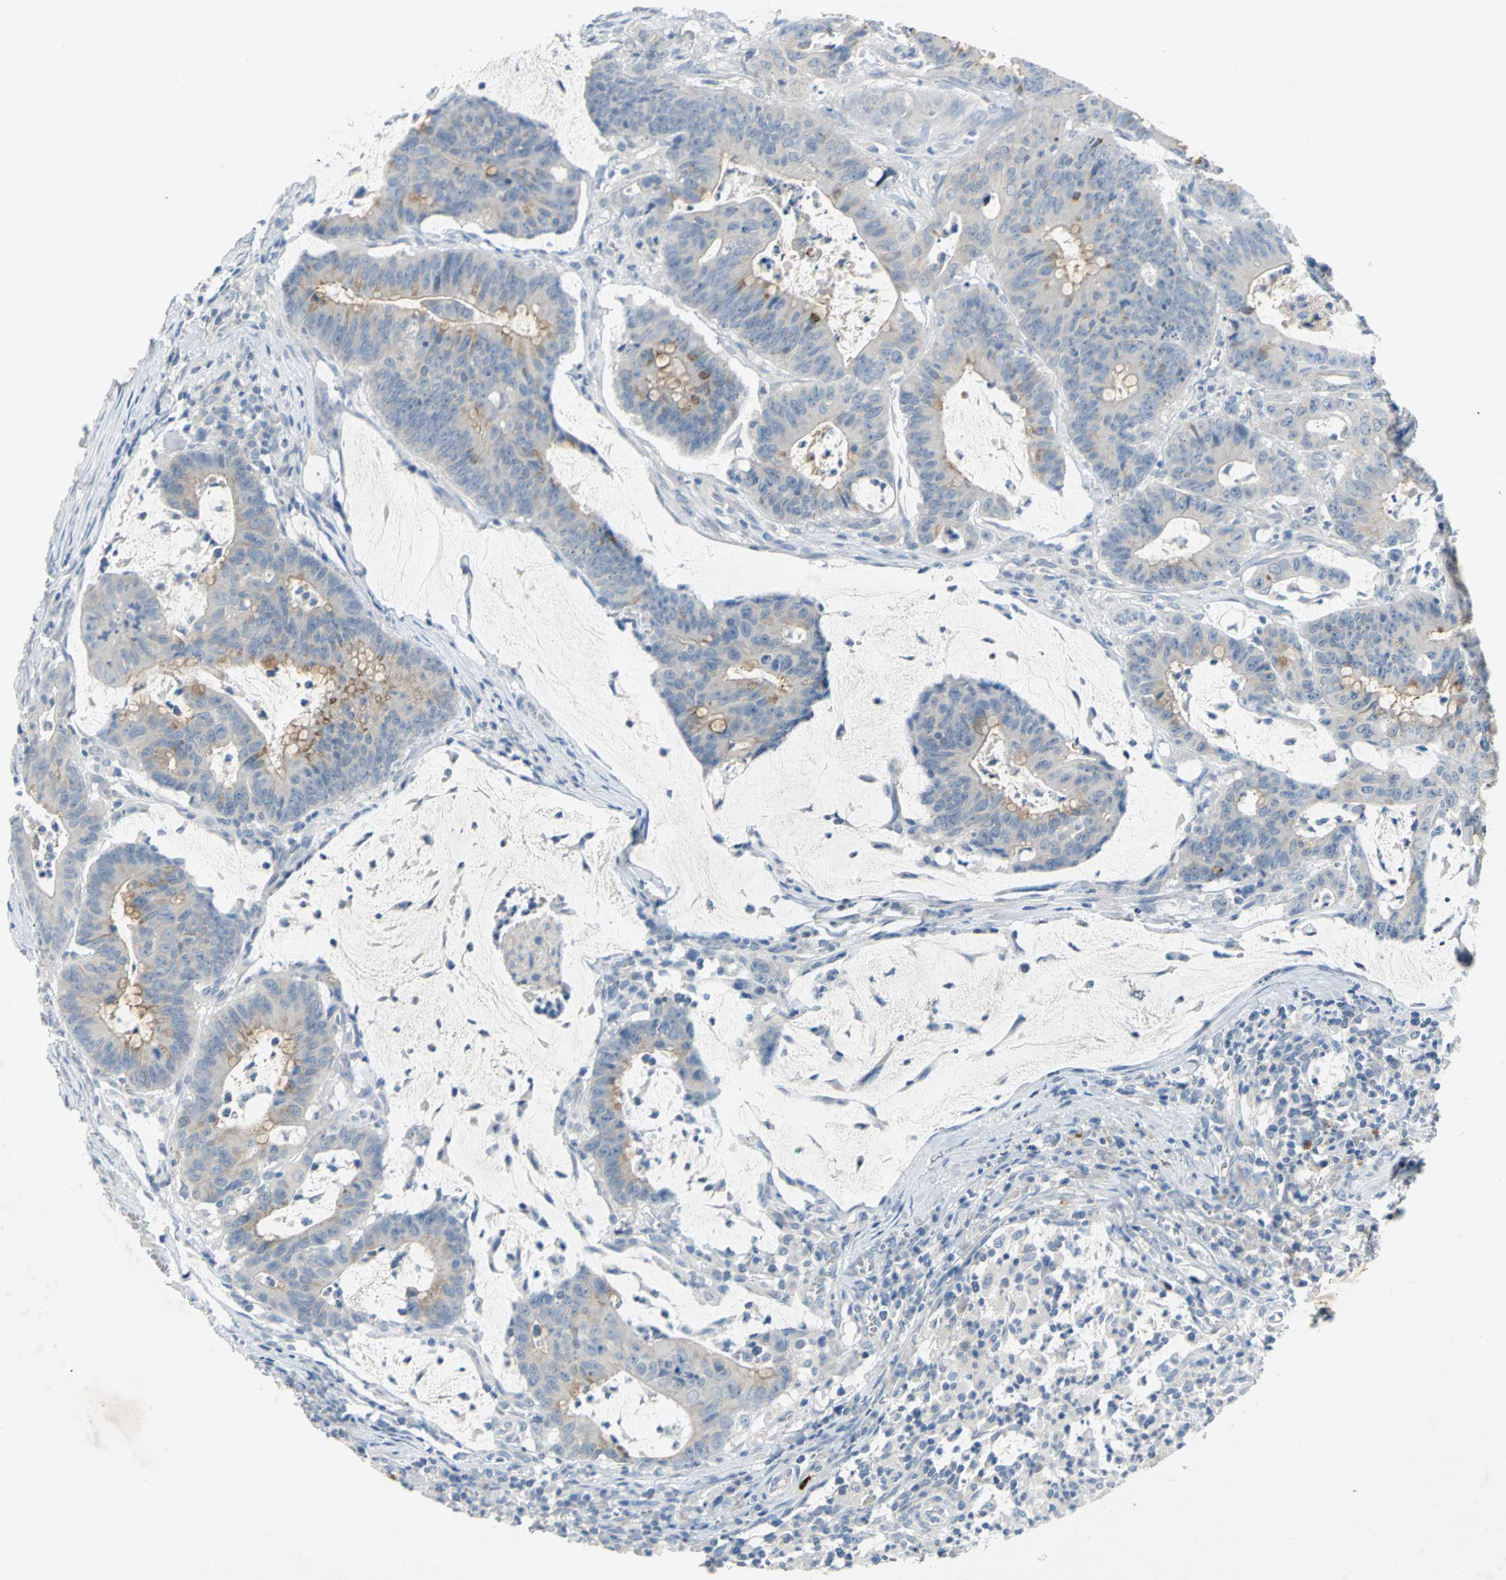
{"staining": {"intensity": "moderate", "quantity": "25%-75%", "location": "cytoplasmic/membranous"}, "tissue": "colorectal cancer", "cell_type": "Tumor cells", "image_type": "cancer", "snomed": [{"axis": "morphology", "description": "Adenocarcinoma, NOS"}, {"axis": "topography", "description": "Colon"}], "caption": "IHC of human colorectal cancer displays medium levels of moderate cytoplasmic/membranous staining in approximately 25%-75% of tumor cells.", "gene": "PTGDS", "patient": {"sex": "male", "age": 45}}